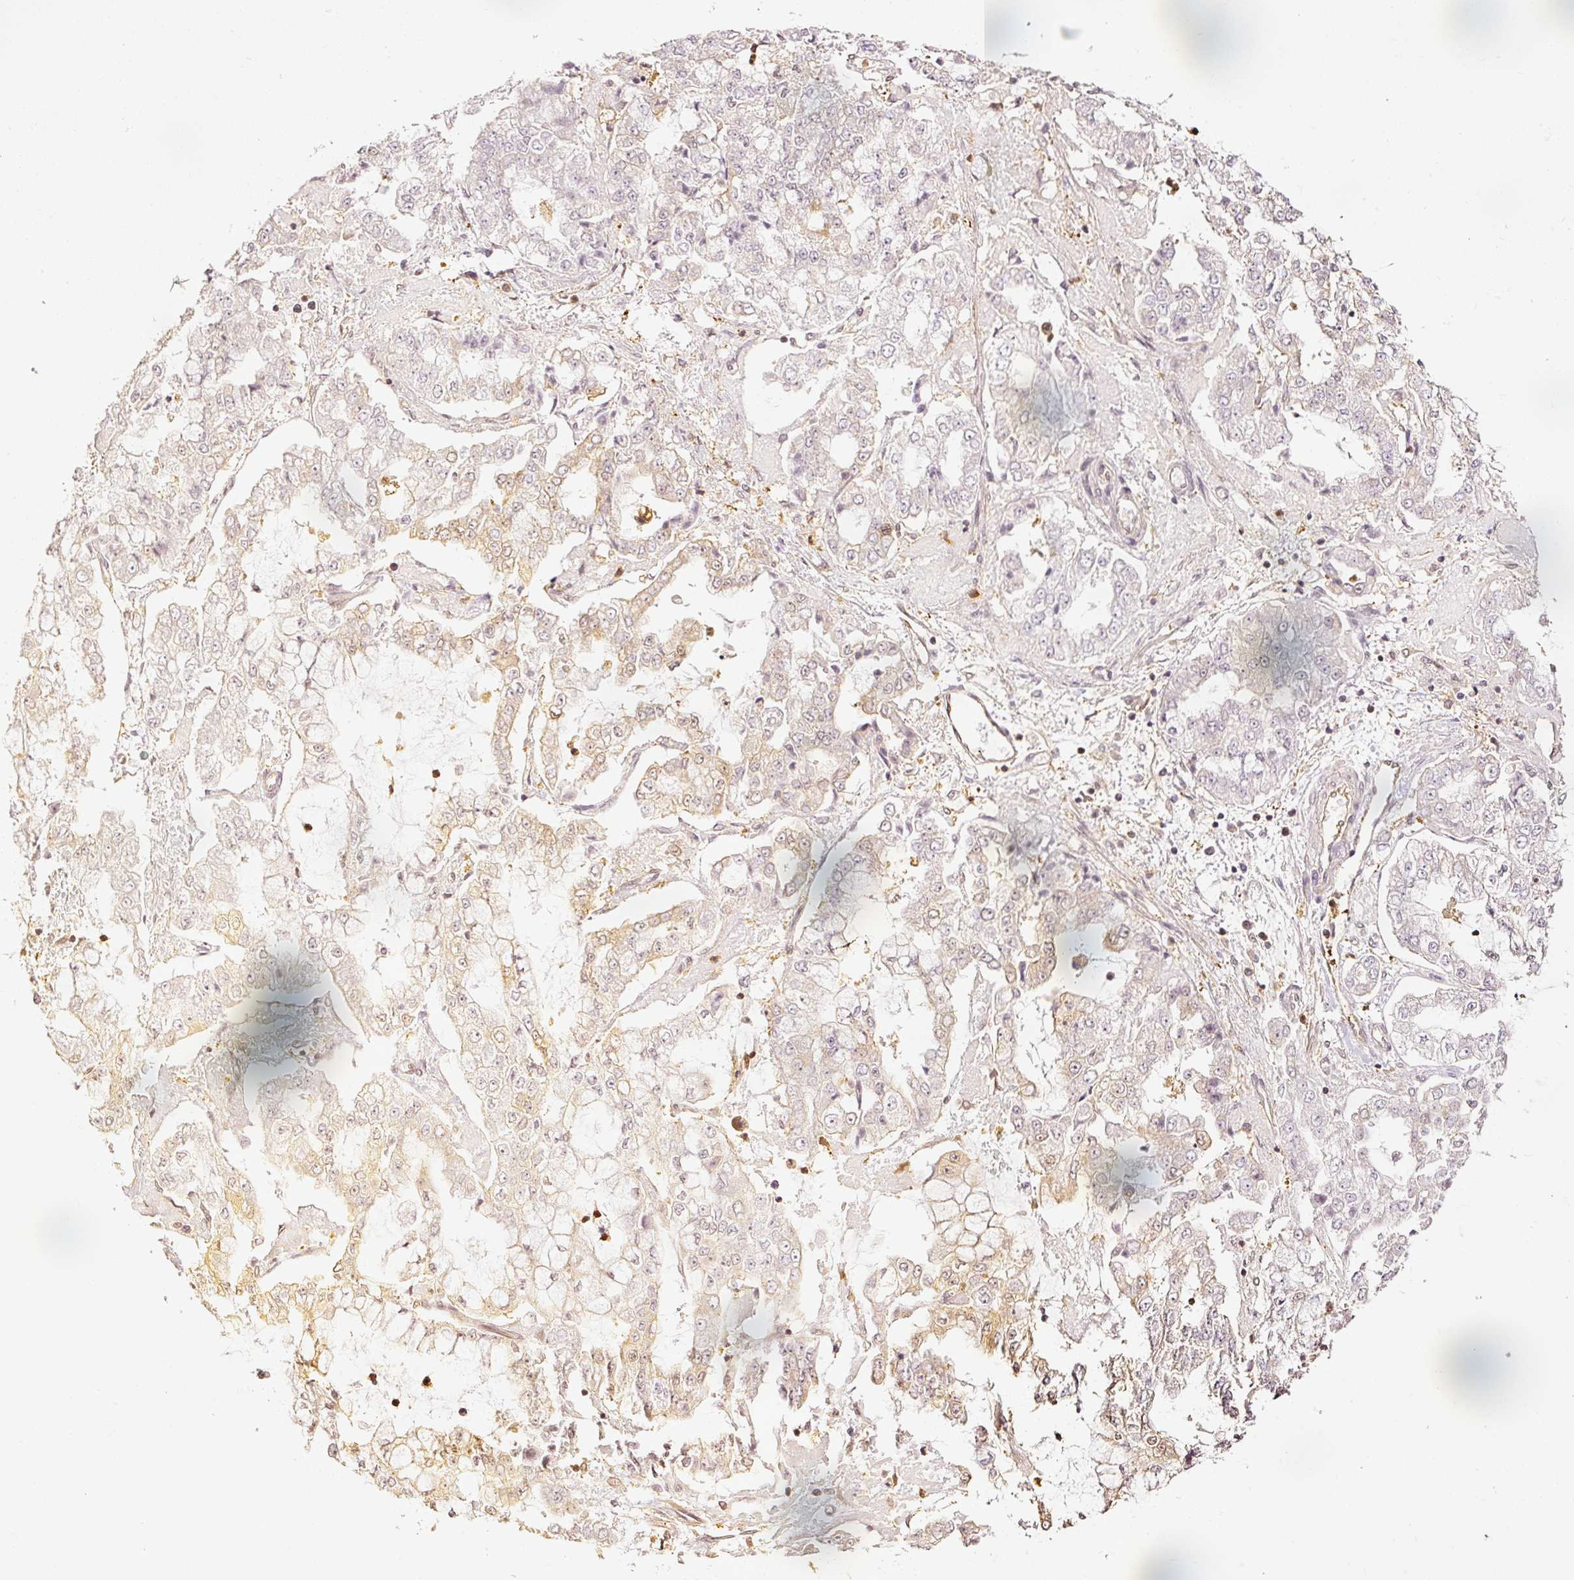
{"staining": {"intensity": "strong", "quantity": "<25%", "location": "cytoplasmic/membranous,nuclear"}, "tissue": "stomach cancer", "cell_type": "Tumor cells", "image_type": "cancer", "snomed": [{"axis": "morphology", "description": "Adenocarcinoma, NOS"}, {"axis": "topography", "description": "Stomach"}], "caption": "Protein staining displays strong cytoplasmic/membranous and nuclear positivity in approximately <25% of tumor cells in stomach cancer (adenocarcinoma).", "gene": "FBXL14", "patient": {"sex": "male", "age": 76}}